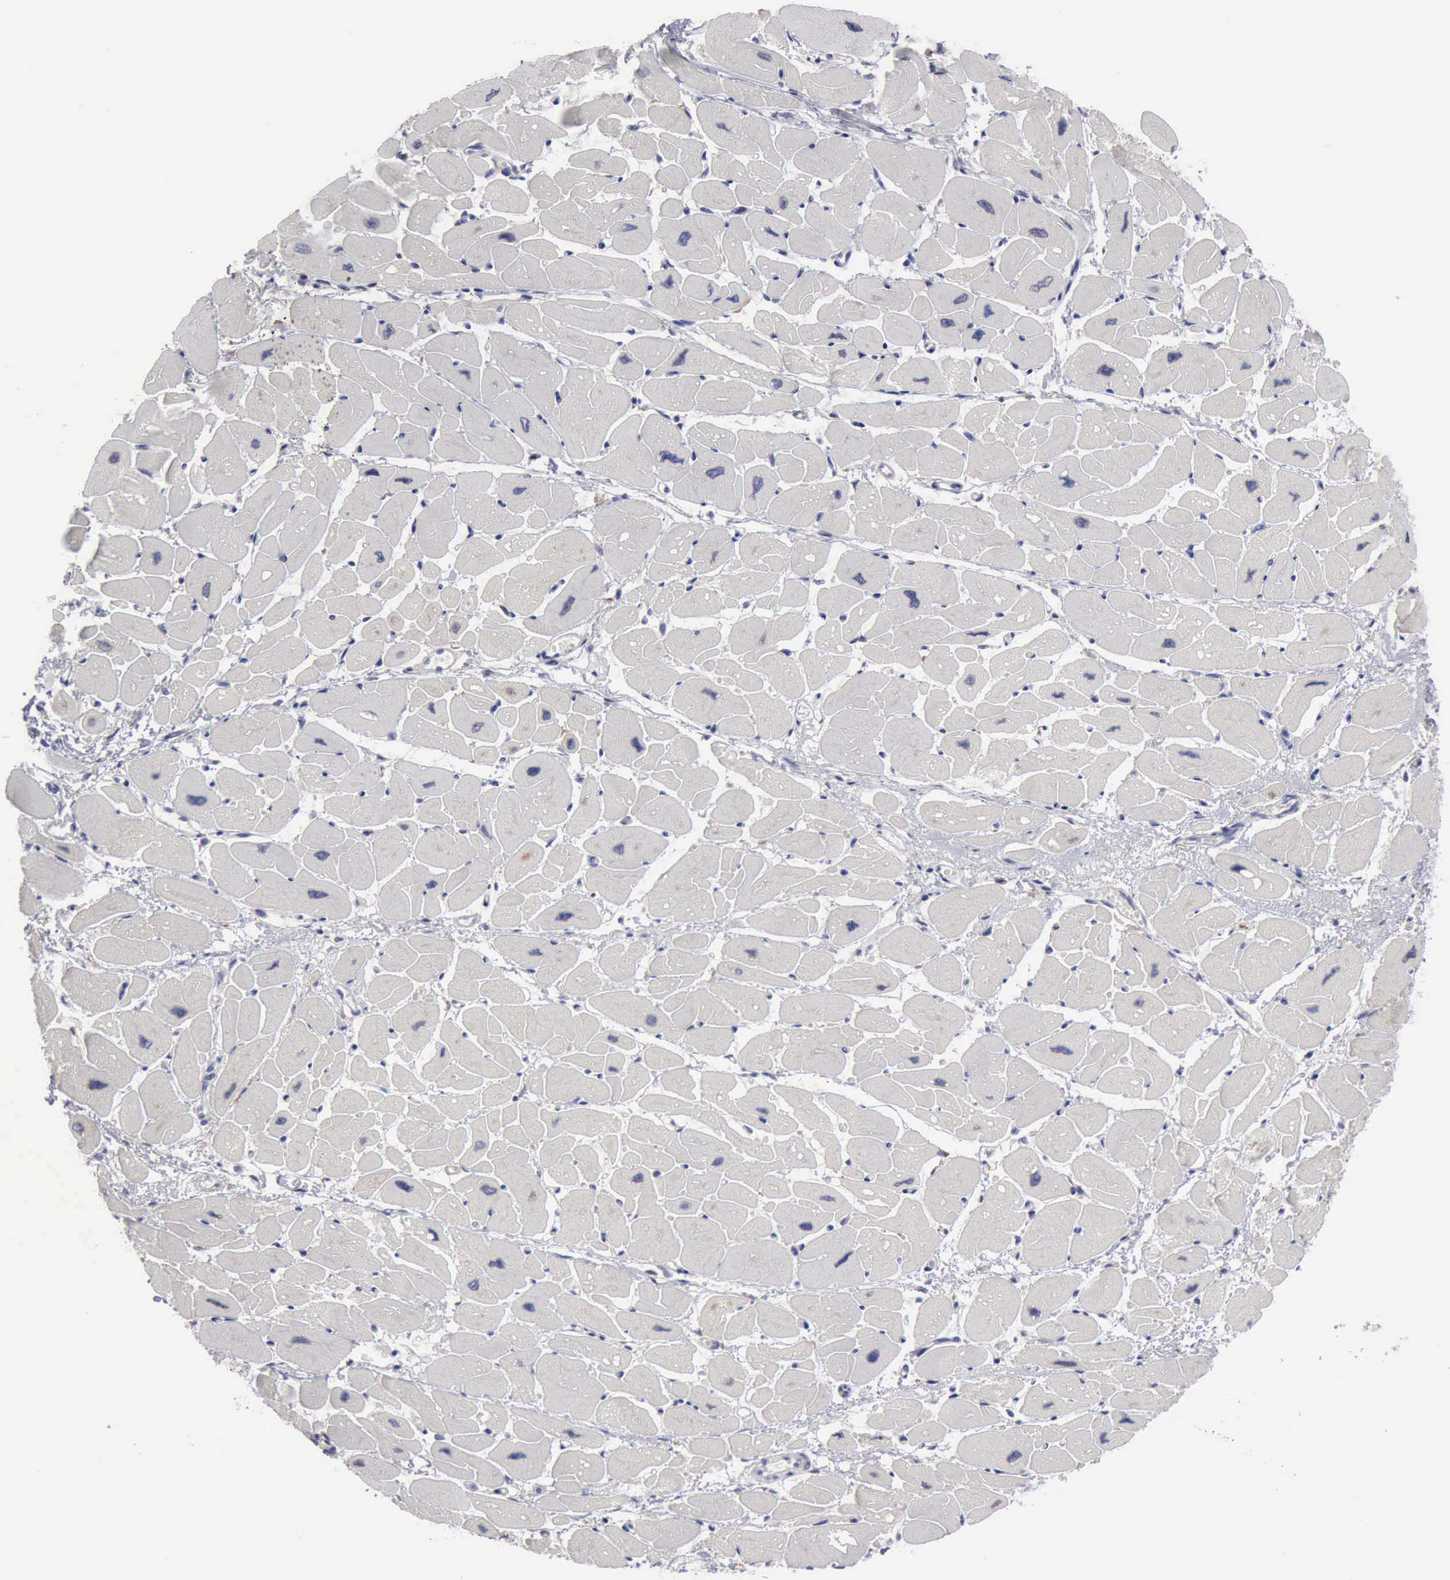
{"staining": {"intensity": "negative", "quantity": "none", "location": "none"}, "tissue": "heart muscle", "cell_type": "Cardiomyocytes", "image_type": "normal", "snomed": [{"axis": "morphology", "description": "Normal tissue, NOS"}, {"axis": "topography", "description": "Heart"}], "caption": "A histopathology image of human heart muscle is negative for staining in cardiomyocytes. The staining was performed using DAB (3,3'-diaminobenzidine) to visualize the protein expression in brown, while the nuclei were stained in blue with hematoxylin (Magnification: 20x).", "gene": "TXLNG", "patient": {"sex": "female", "age": 54}}